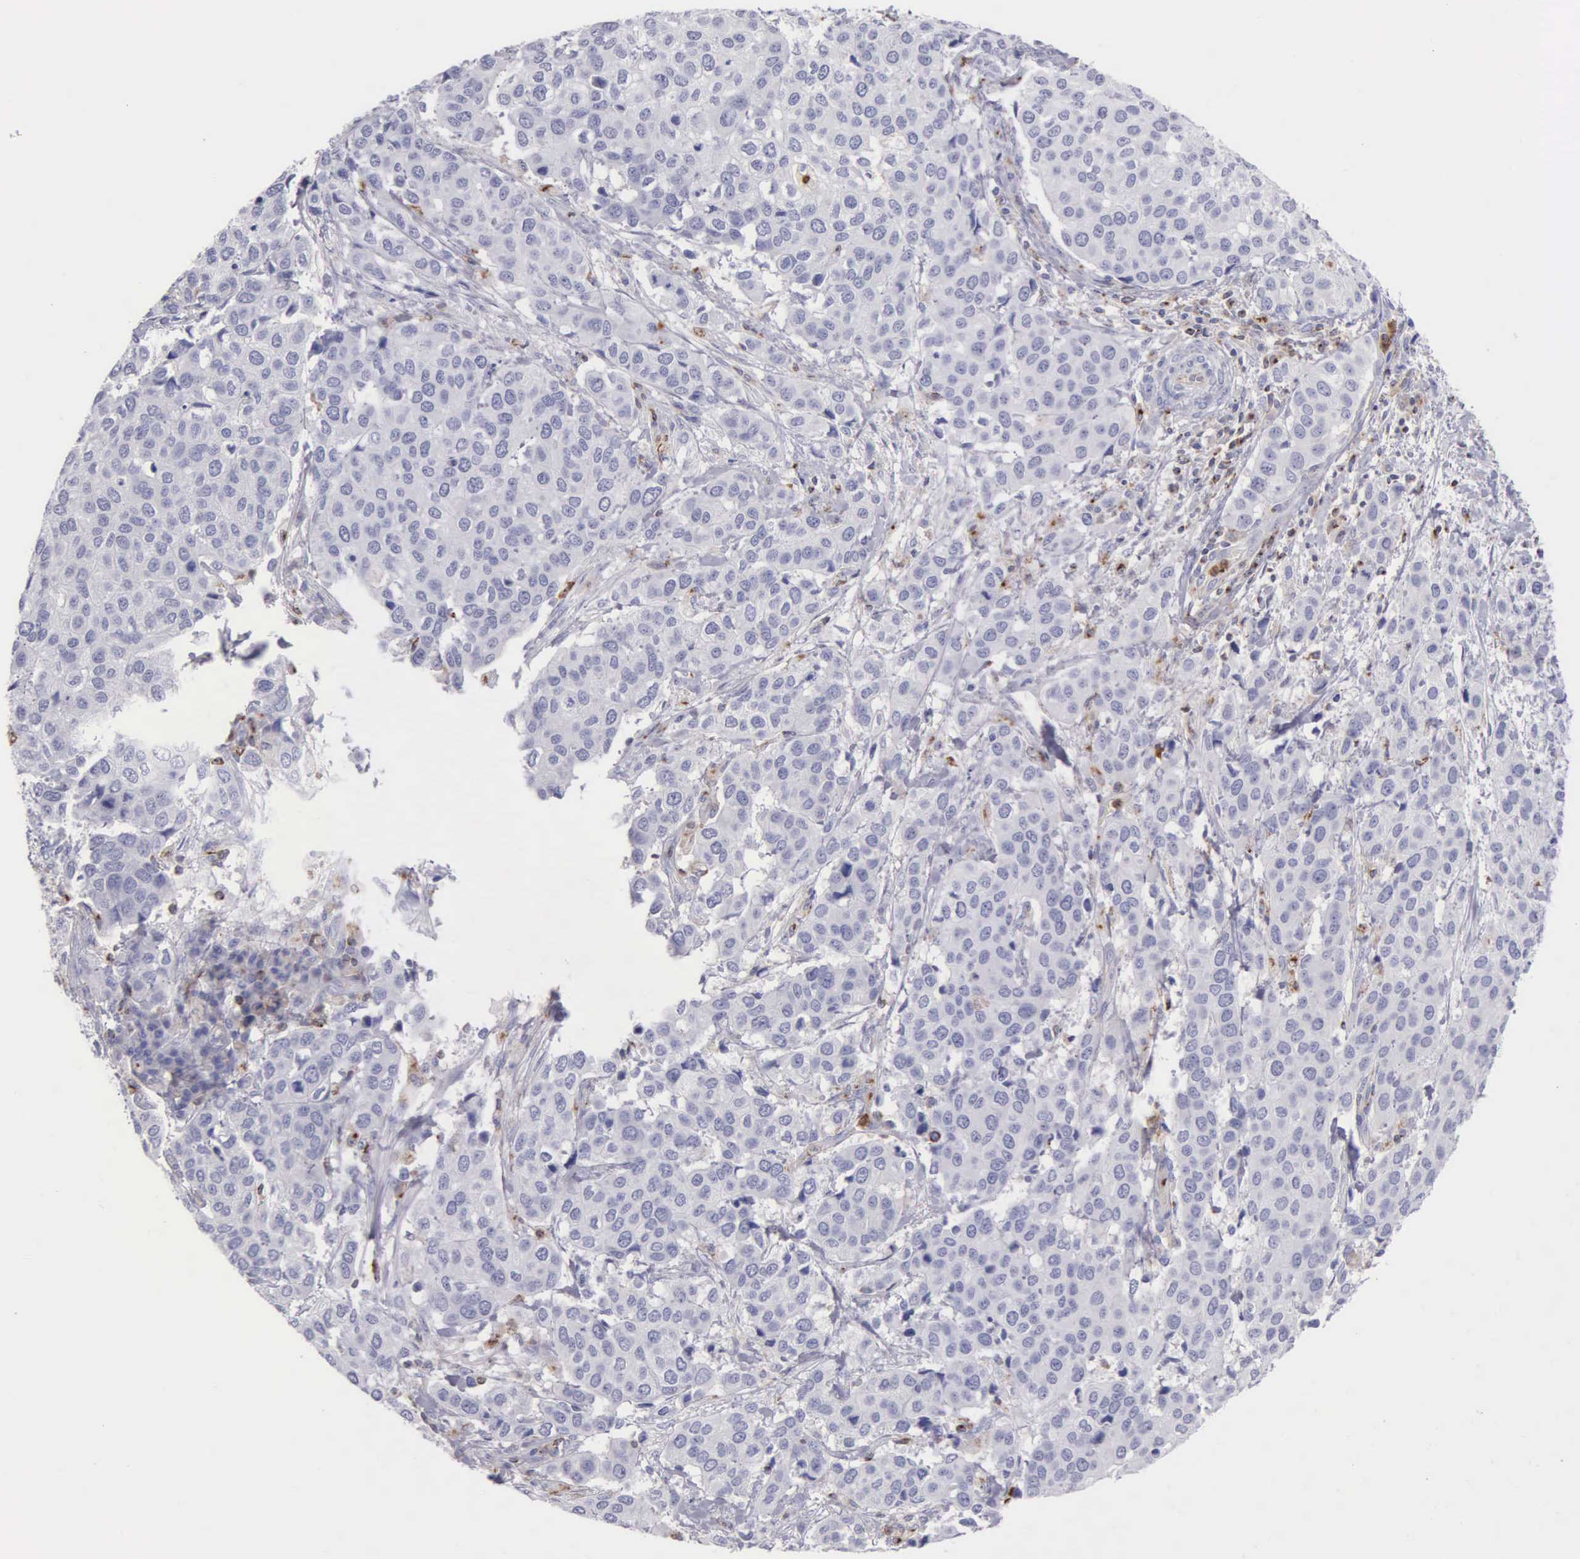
{"staining": {"intensity": "negative", "quantity": "none", "location": "none"}, "tissue": "cervical cancer", "cell_type": "Tumor cells", "image_type": "cancer", "snomed": [{"axis": "morphology", "description": "Squamous cell carcinoma, NOS"}, {"axis": "topography", "description": "Cervix"}], "caption": "The micrograph displays no significant staining in tumor cells of cervical squamous cell carcinoma.", "gene": "SRGN", "patient": {"sex": "female", "age": 54}}